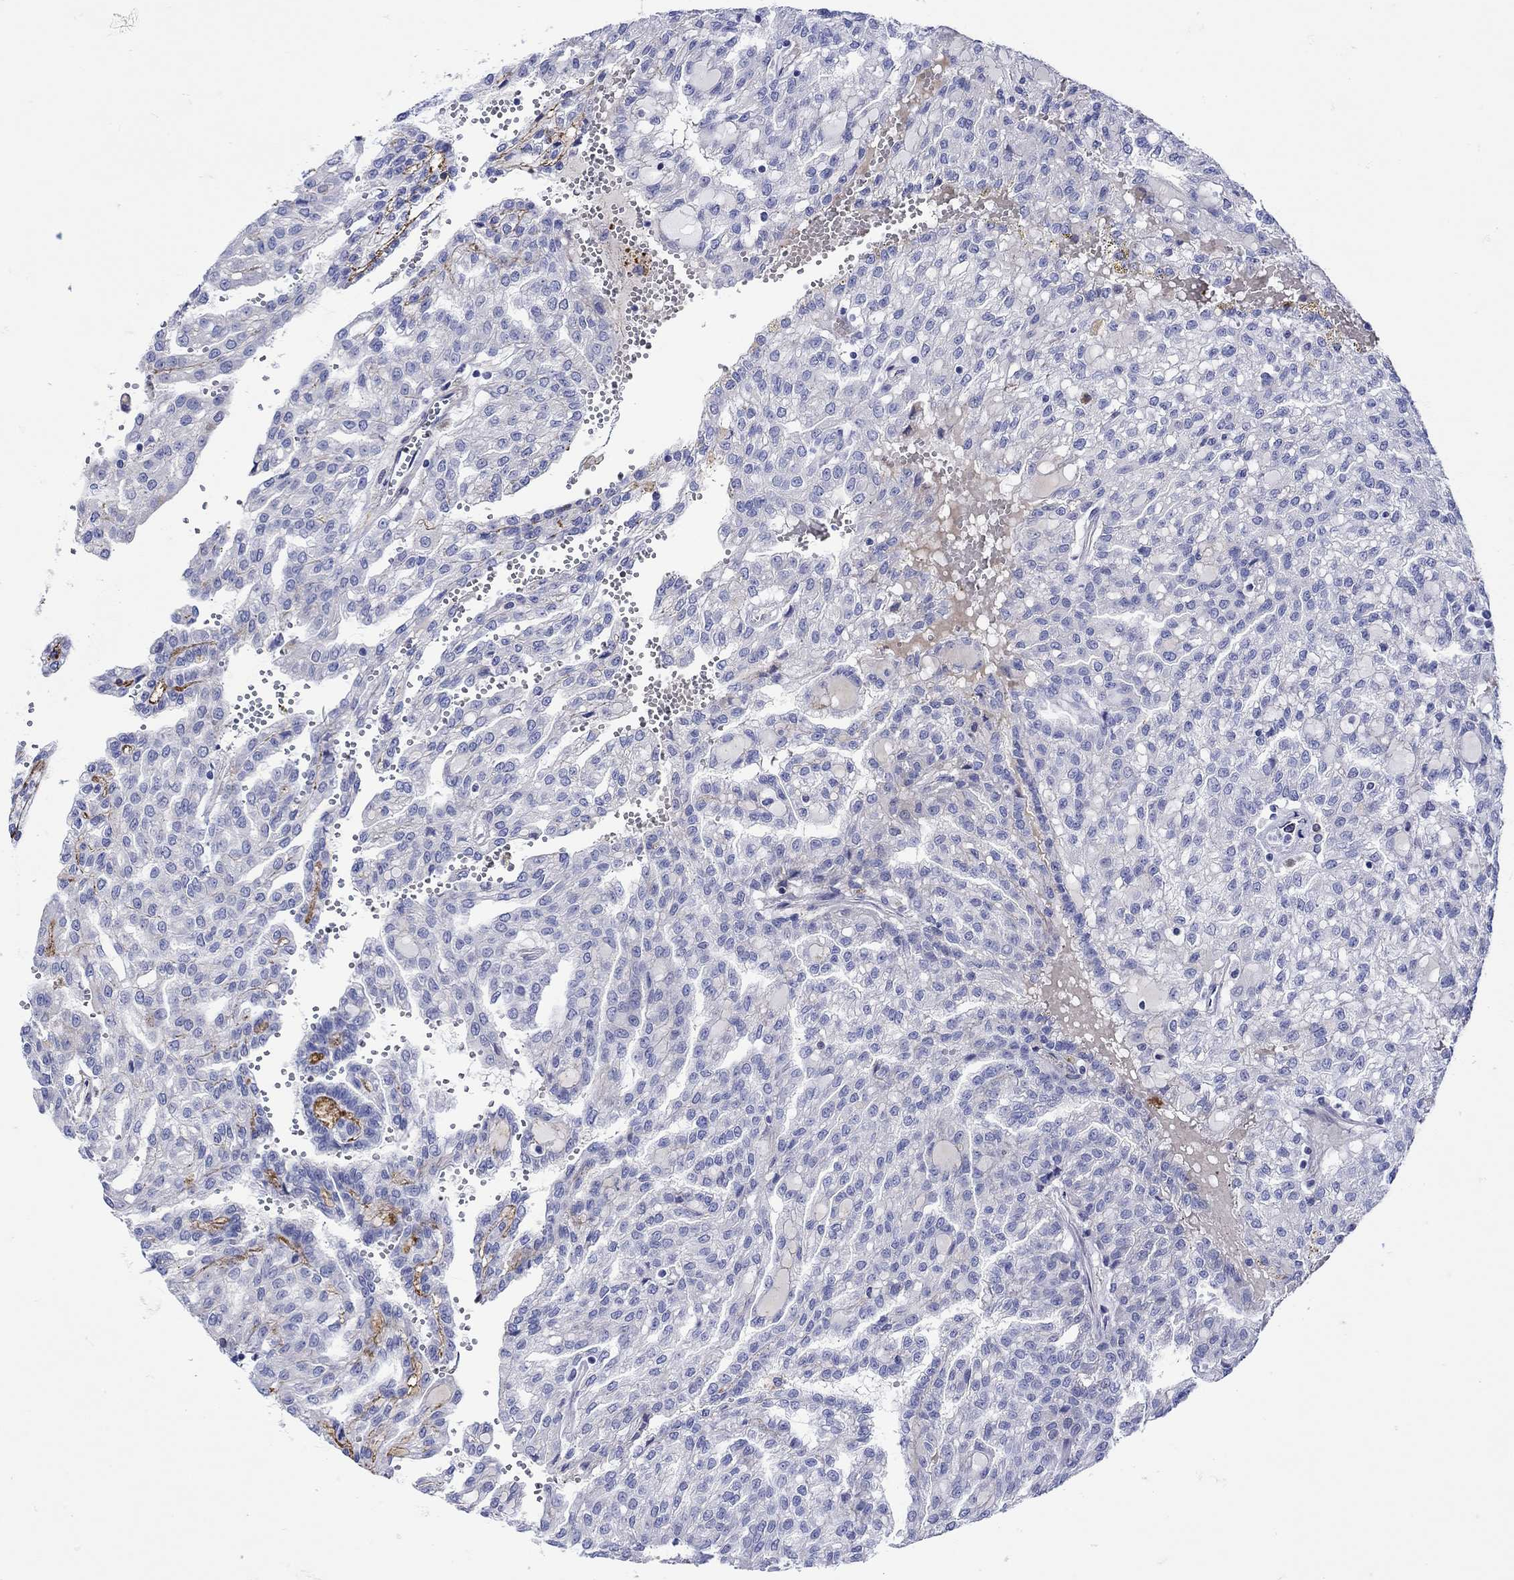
{"staining": {"intensity": "moderate", "quantity": "<25%", "location": "cytoplasmic/membranous"}, "tissue": "renal cancer", "cell_type": "Tumor cells", "image_type": "cancer", "snomed": [{"axis": "morphology", "description": "Adenocarcinoma, NOS"}, {"axis": "topography", "description": "Kidney"}], "caption": "Immunohistochemistry staining of renal cancer (adenocarcinoma), which demonstrates low levels of moderate cytoplasmic/membranous expression in approximately <25% of tumor cells indicating moderate cytoplasmic/membranous protein positivity. The staining was performed using DAB (brown) for protein detection and nuclei were counterstained in hematoxylin (blue).", "gene": "ANKMY1", "patient": {"sex": "male", "age": 63}}